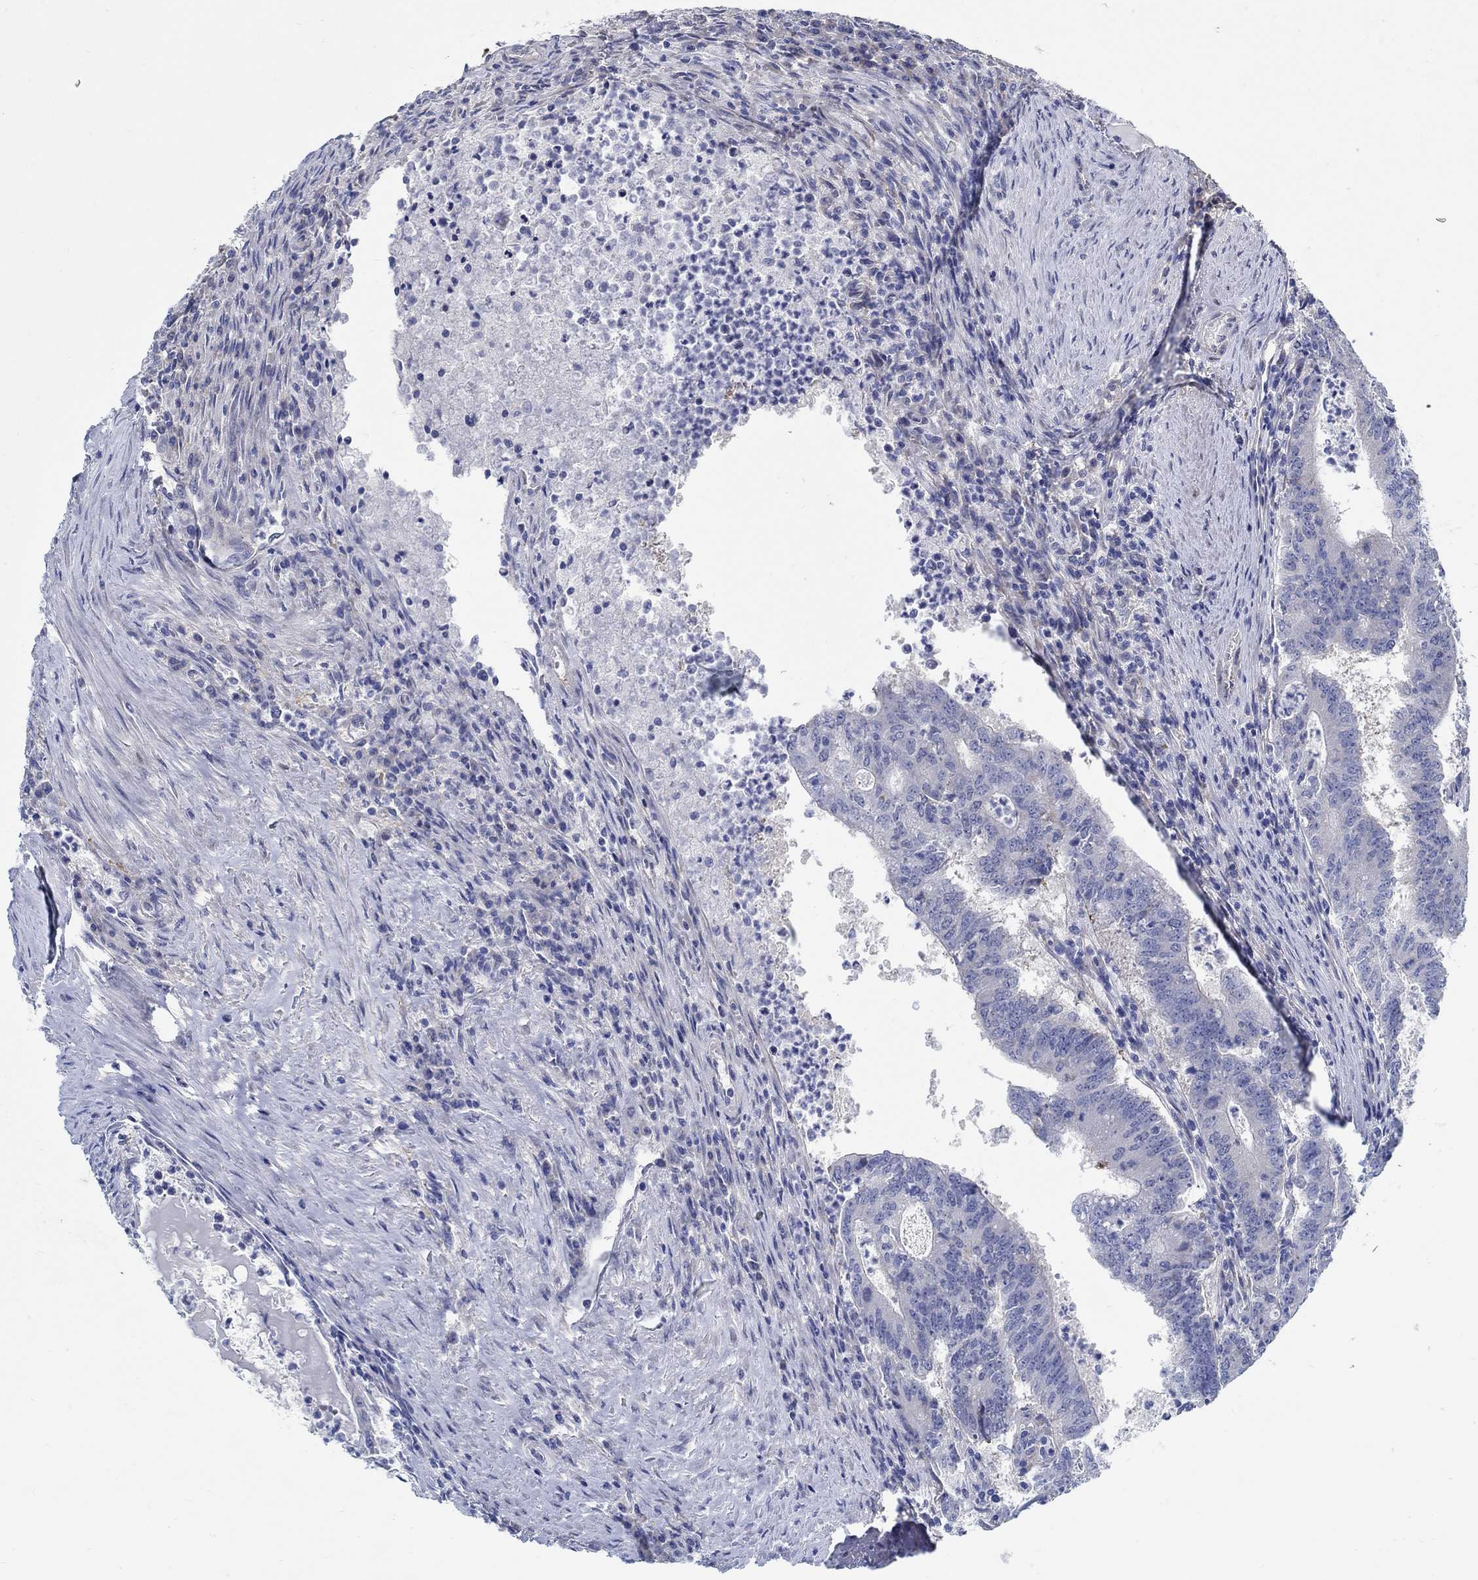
{"staining": {"intensity": "negative", "quantity": "none", "location": "none"}, "tissue": "colorectal cancer", "cell_type": "Tumor cells", "image_type": "cancer", "snomed": [{"axis": "morphology", "description": "Adenocarcinoma, NOS"}, {"axis": "topography", "description": "Colon"}], "caption": "A high-resolution histopathology image shows immunohistochemistry (IHC) staining of colorectal cancer (adenocarcinoma), which displays no significant staining in tumor cells.", "gene": "C15orf39", "patient": {"sex": "female", "age": 70}}